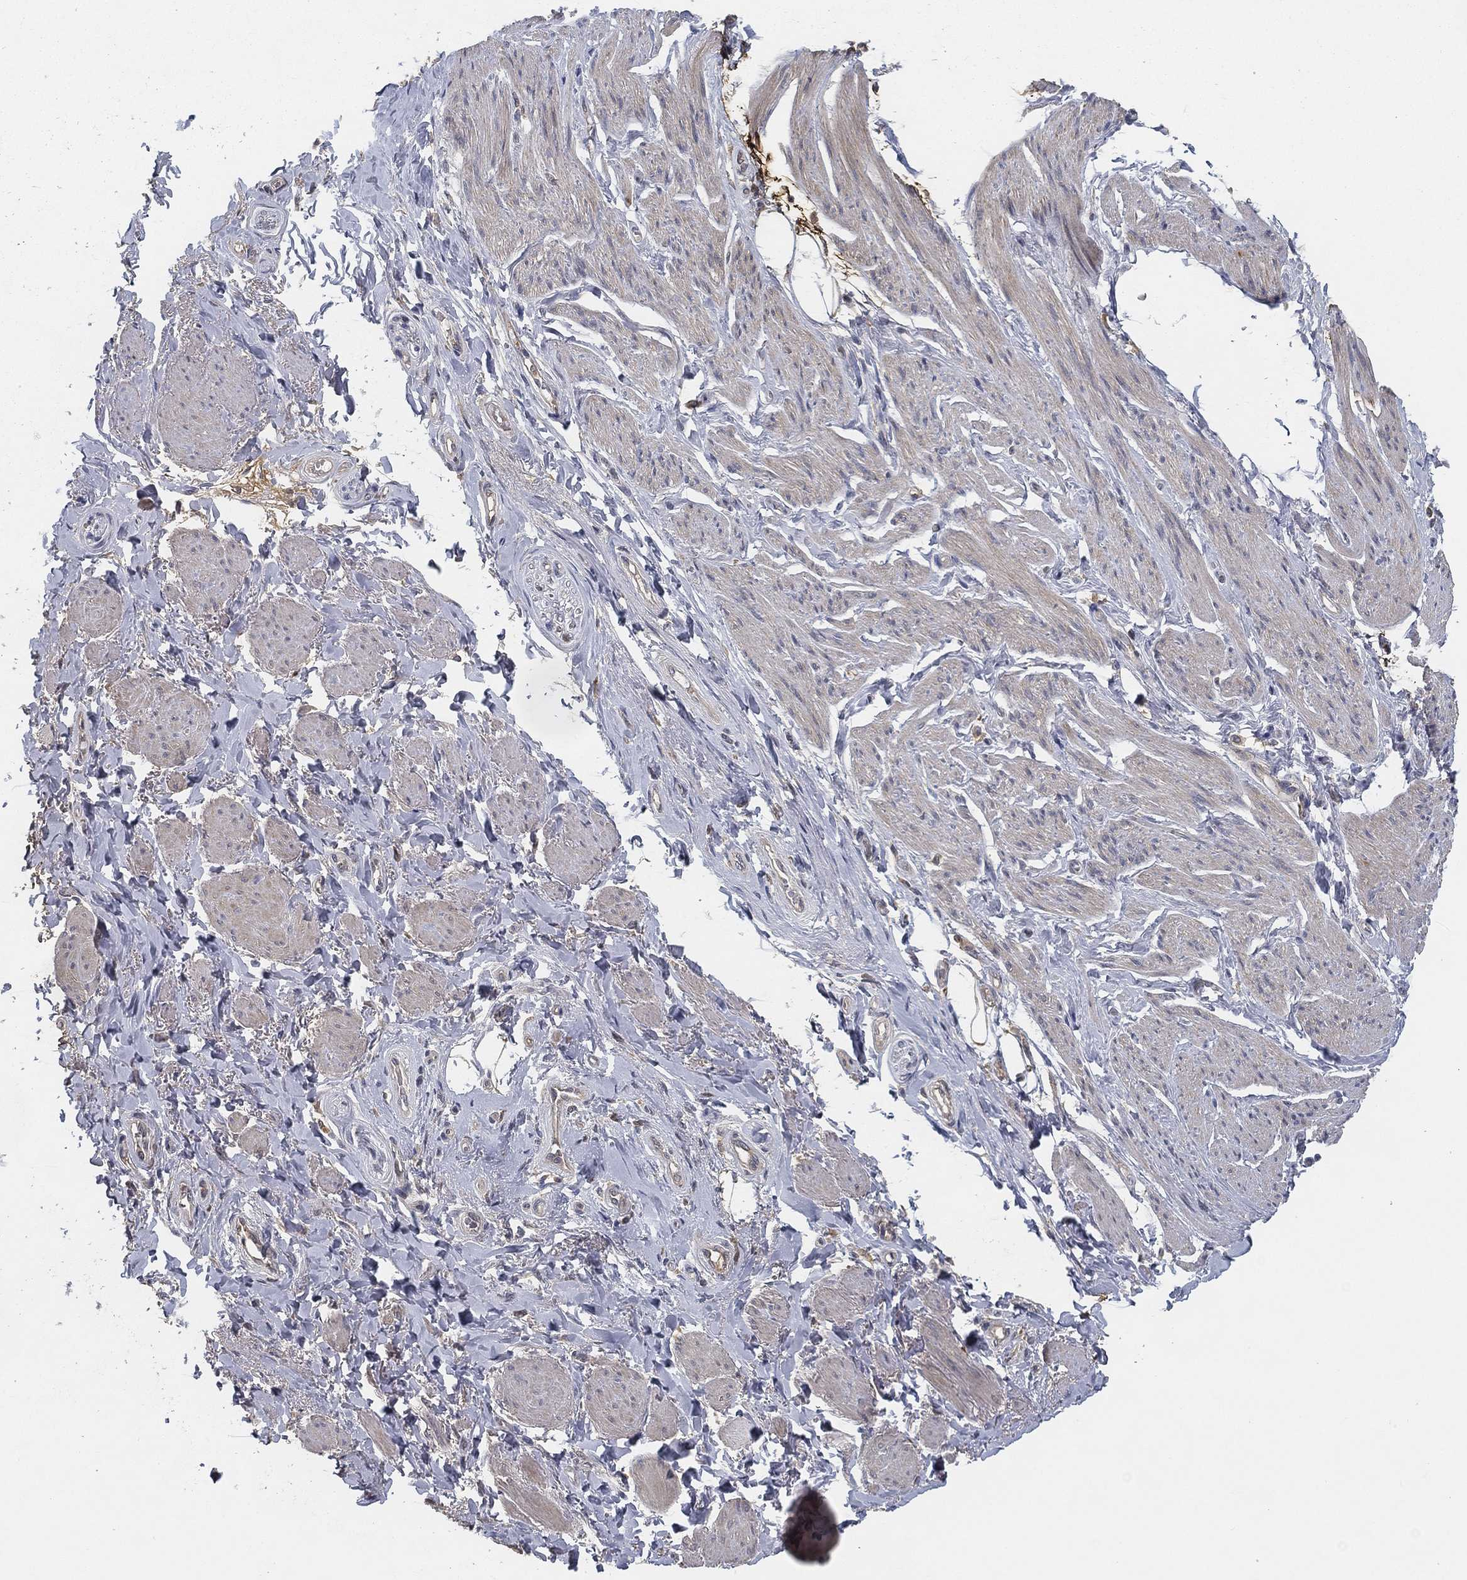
{"staining": {"intensity": "negative", "quantity": "none", "location": "none"}, "tissue": "adipose tissue", "cell_type": "Adipocytes", "image_type": "normal", "snomed": [{"axis": "morphology", "description": "Normal tissue, NOS"}, {"axis": "topography", "description": "Skeletal muscle"}, {"axis": "topography", "description": "Anal"}, {"axis": "topography", "description": "Peripheral nerve tissue"}], "caption": "IHC image of unremarkable adipose tissue: adipose tissue stained with DAB (3,3'-diaminobenzidine) demonstrates no significant protein staining in adipocytes.", "gene": "CFAP251", "patient": {"sex": "male", "age": 53}}